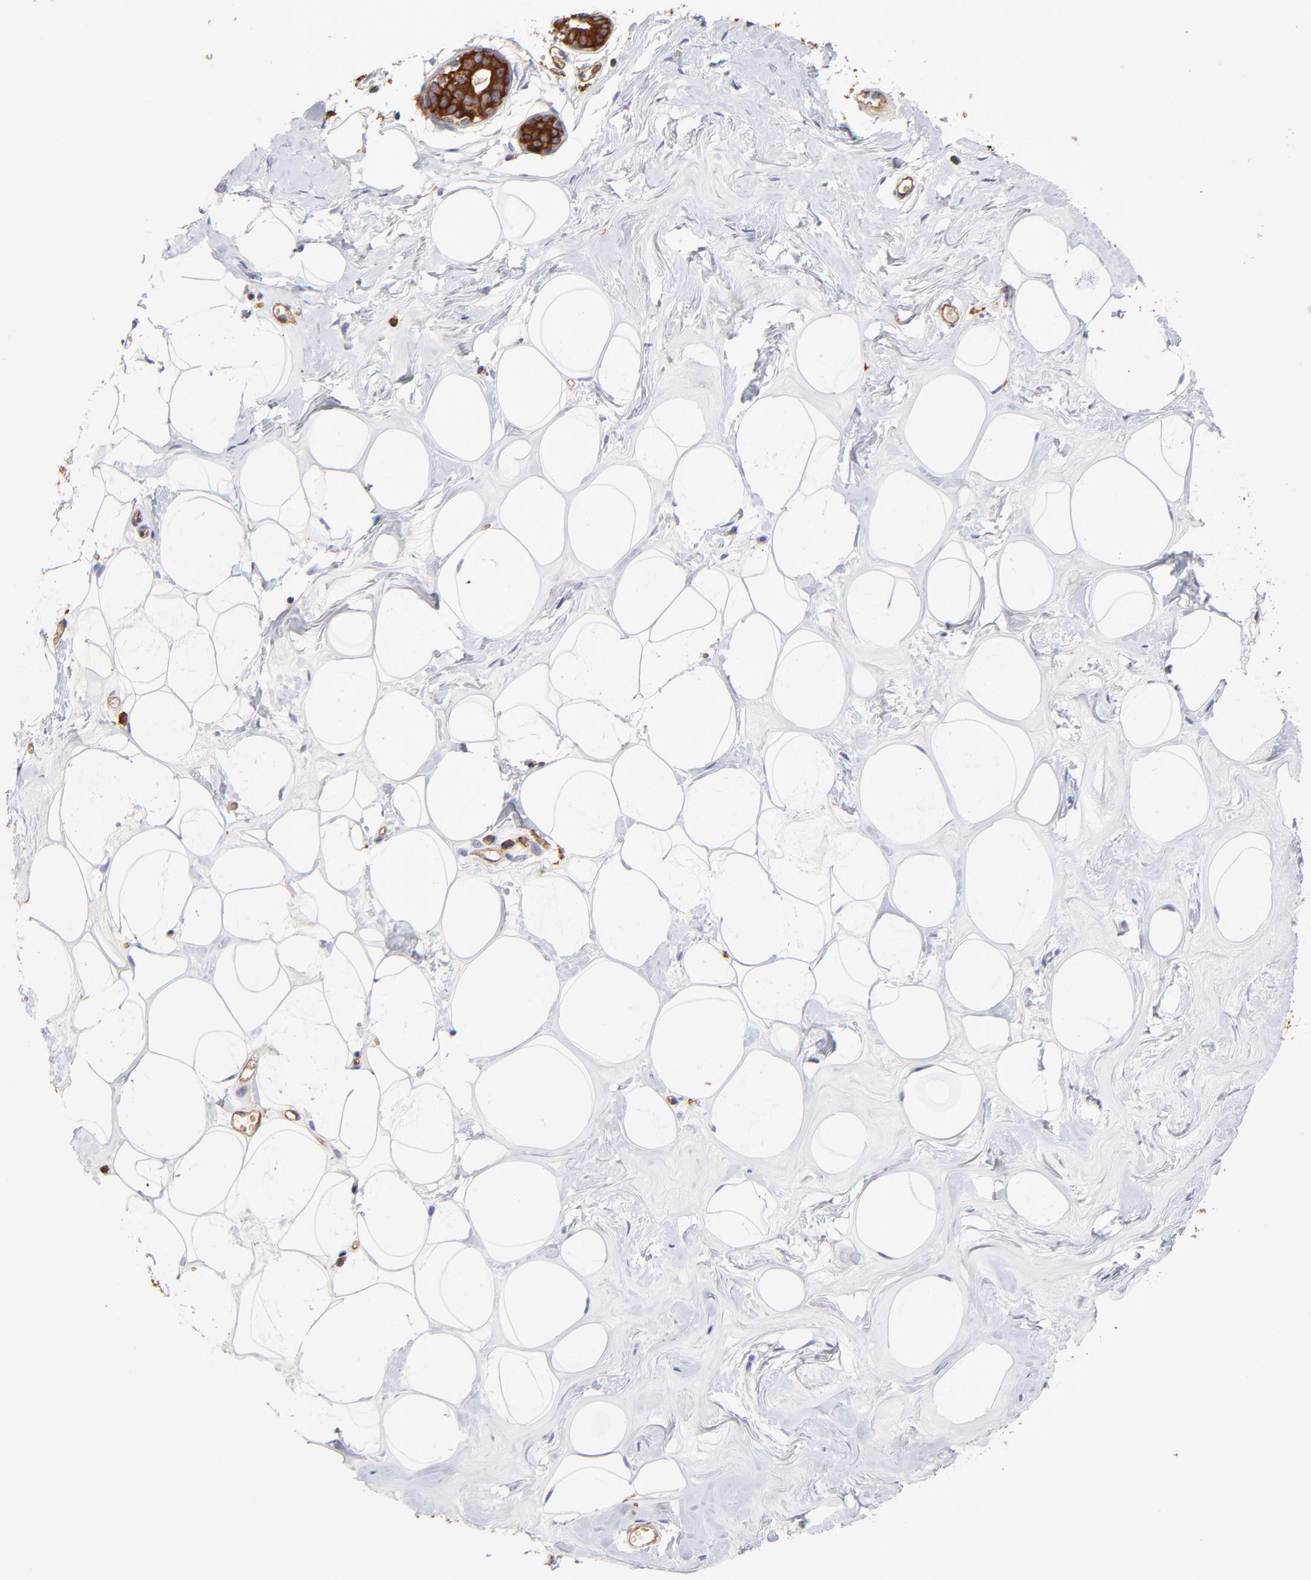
{"staining": {"intensity": "negative", "quantity": "none", "location": "none"}, "tissue": "breast", "cell_type": "Adipocytes", "image_type": "normal", "snomed": [{"axis": "morphology", "description": "Normal tissue, NOS"}, {"axis": "morphology", "description": "Fibrosis, NOS"}, {"axis": "topography", "description": "Breast"}], "caption": "A high-resolution image shows immunohistochemistry staining of benign breast, which exhibits no significant positivity in adipocytes.", "gene": "CD2AP", "patient": {"sex": "female", "age": 39}}